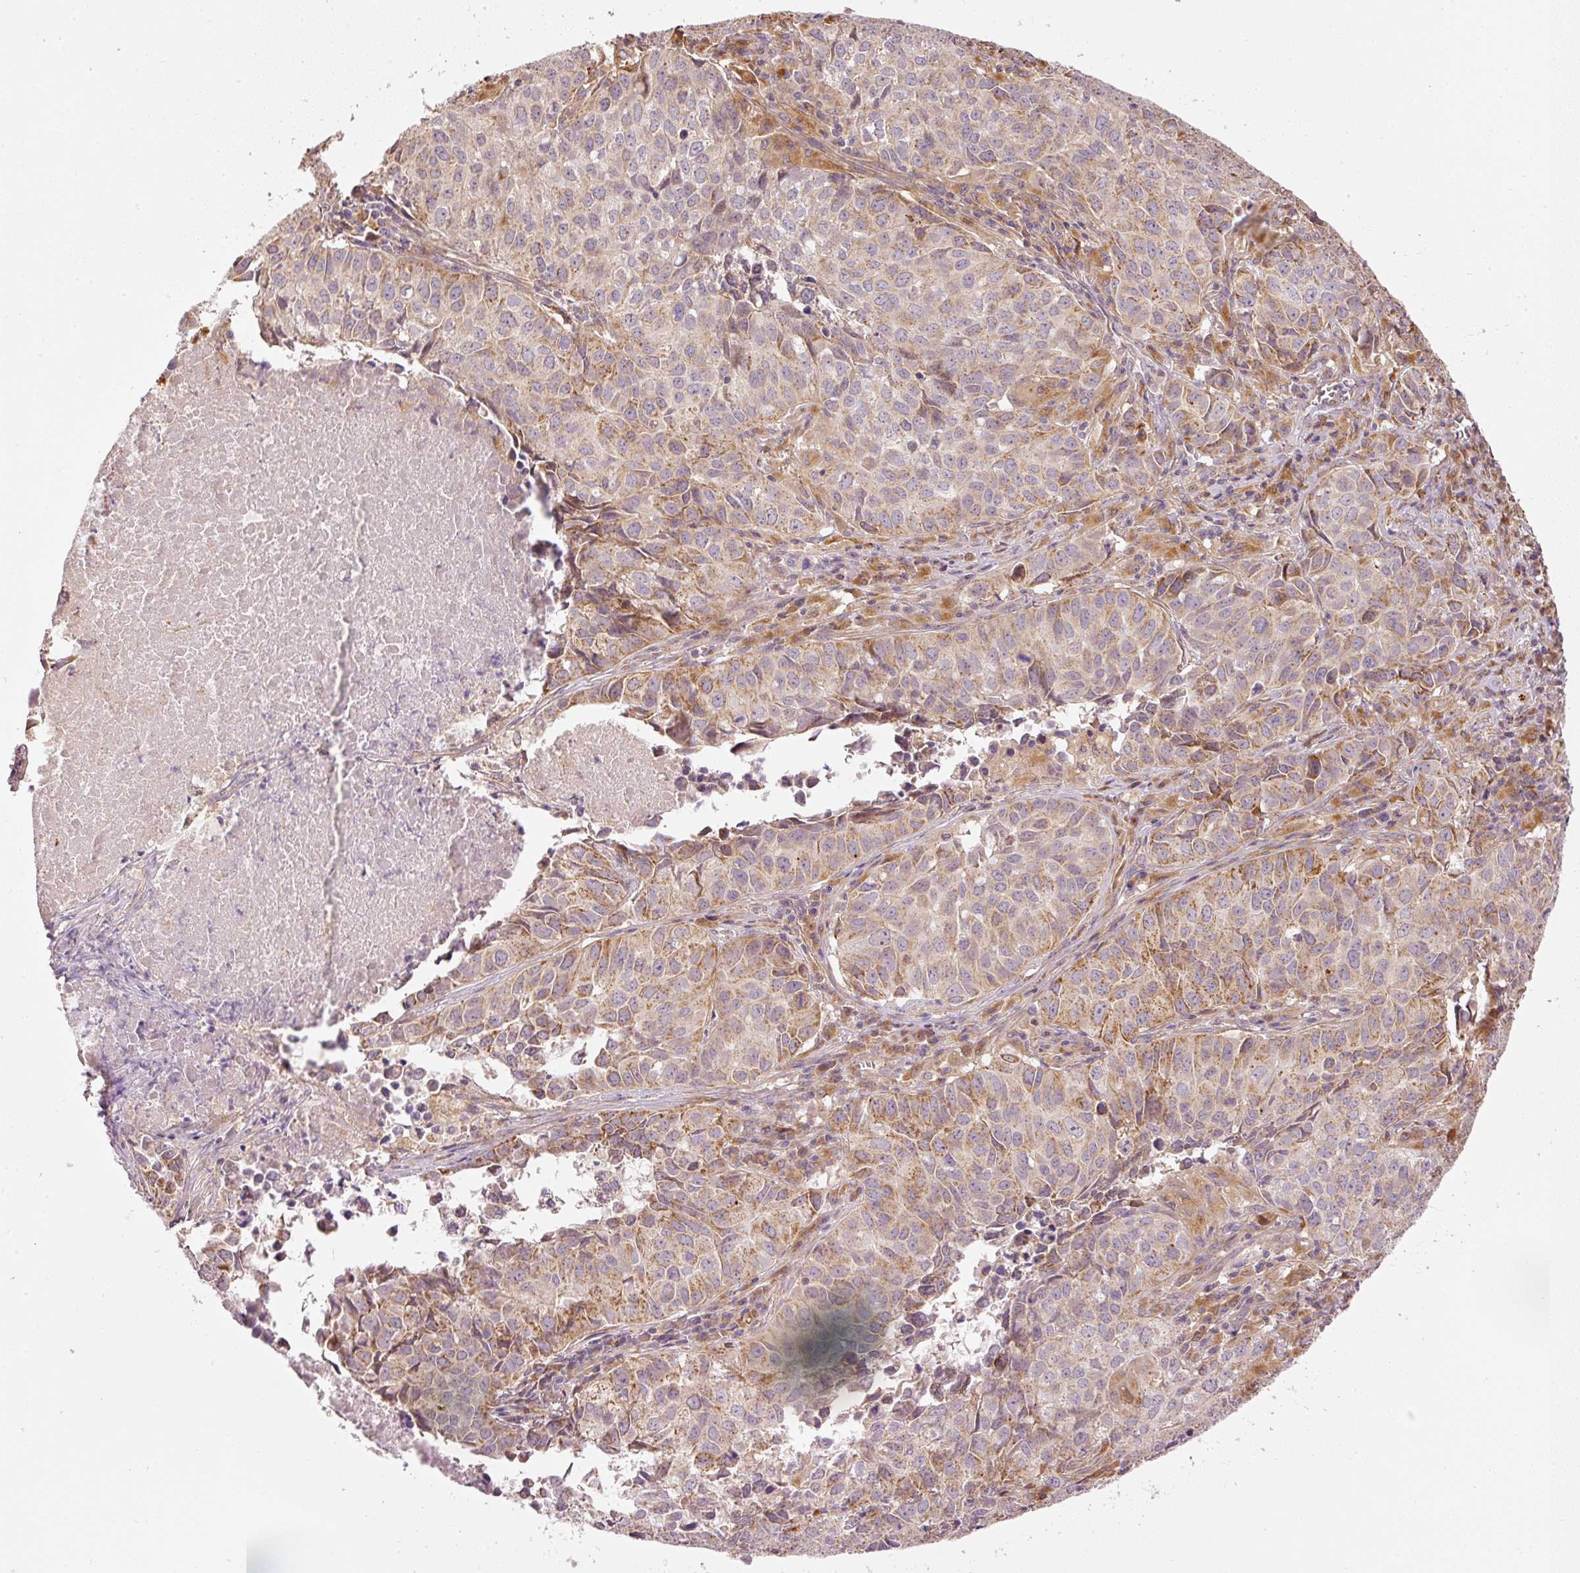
{"staining": {"intensity": "moderate", "quantity": ">75%", "location": "cytoplasmic/membranous"}, "tissue": "lung cancer", "cell_type": "Tumor cells", "image_type": "cancer", "snomed": [{"axis": "morphology", "description": "Adenocarcinoma, NOS"}, {"axis": "topography", "description": "Lung"}], "caption": "A high-resolution micrograph shows IHC staining of lung cancer, which exhibits moderate cytoplasmic/membranous positivity in approximately >75% of tumor cells. Immunohistochemistry (ihc) stains the protein in brown and the nuclei are stained blue.", "gene": "MTHFD1L", "patient": {"sex": "female", "age": 50}}